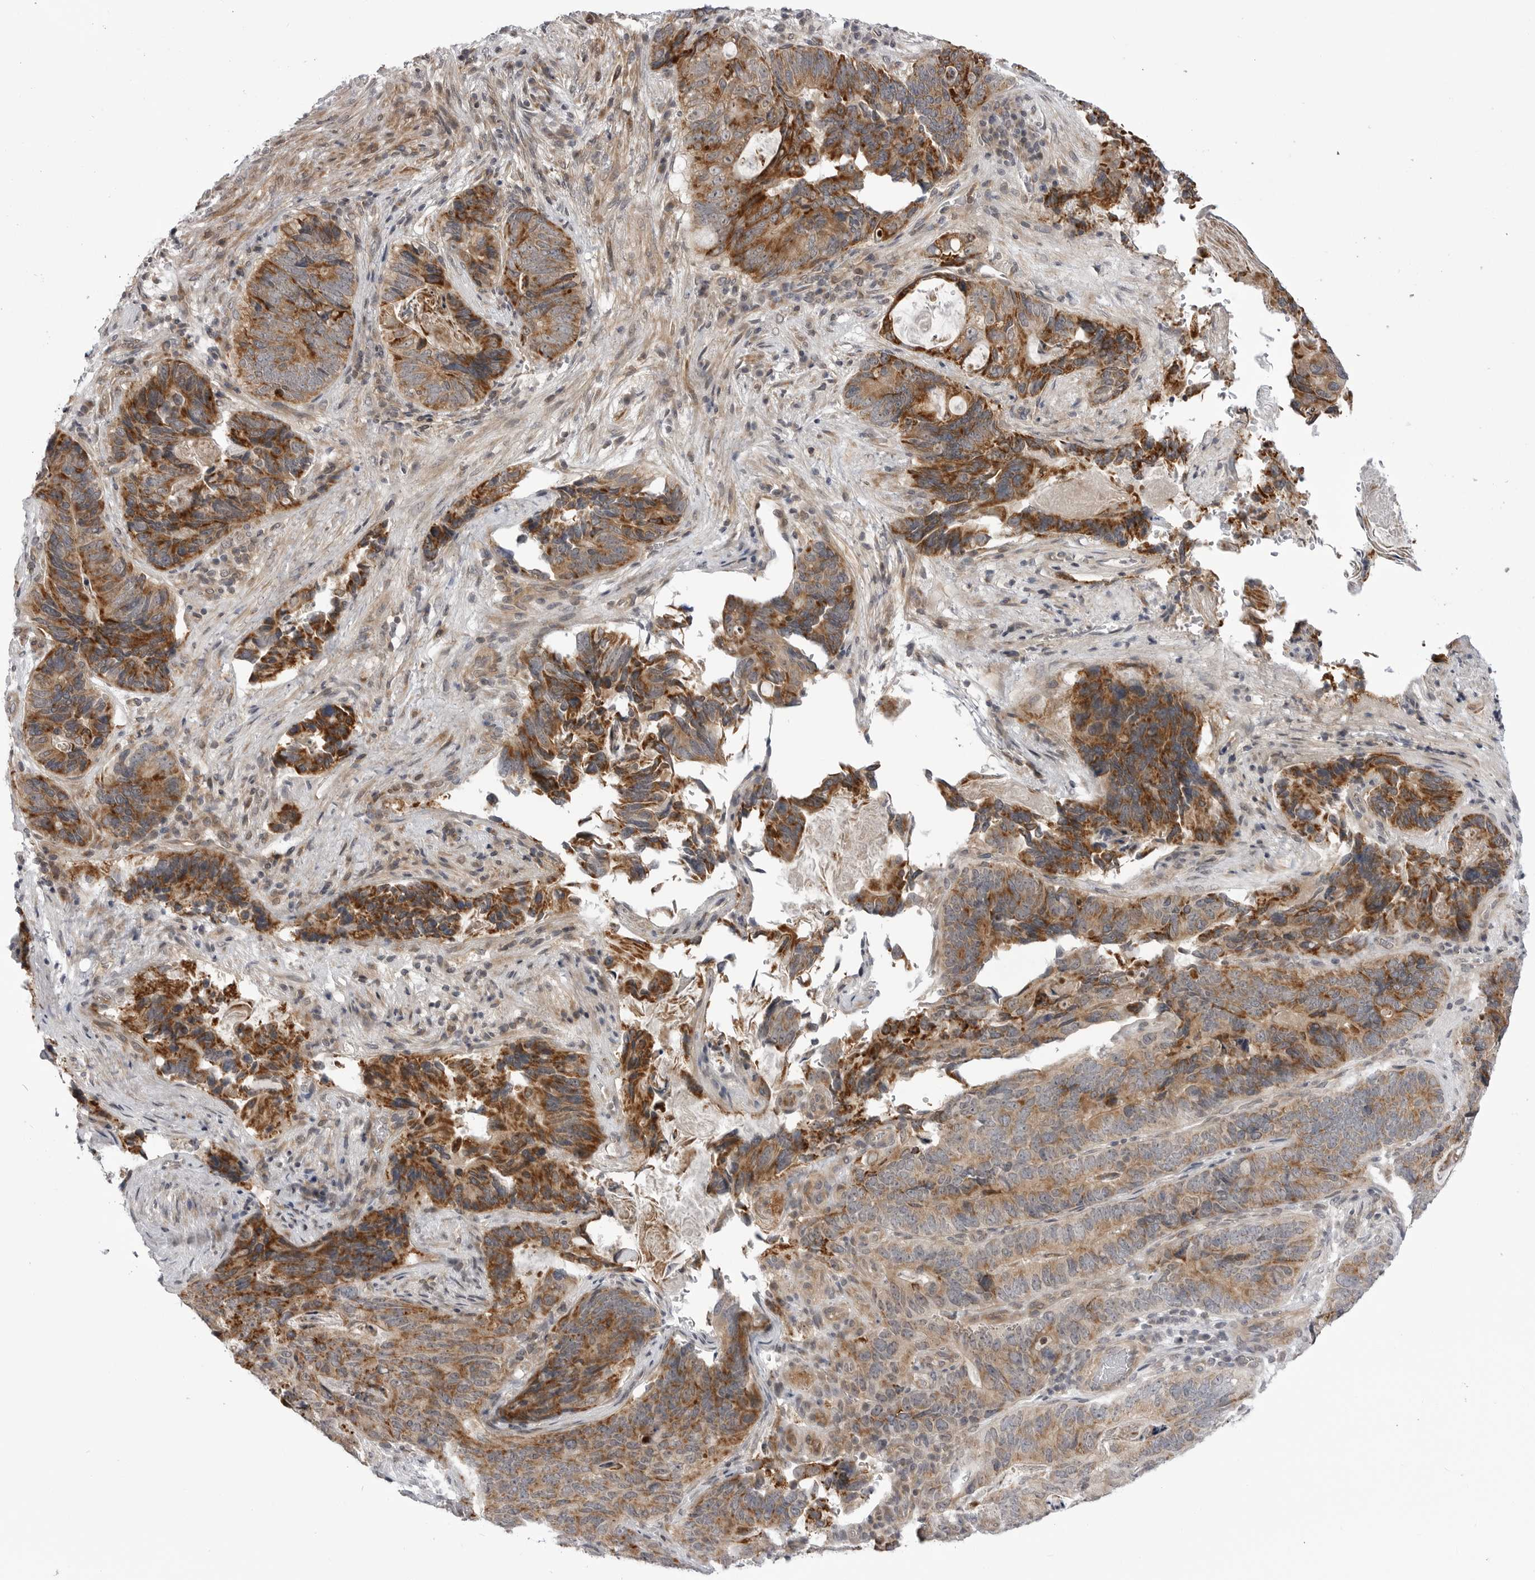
{"staining": {"intensity": "moderate", "quantity": ">75%", "location": "cytoplasmic/membranous"}, "tissue": "stomach cancer", "cell_type": "Tumor cells", "image_type": "cancer", "snomed": [{"axis": "morphology", "description": "Normal tissue, NOS"}, {"axis": "morphology", "description": "Adenocarcinoma, NOS"}, {"axis": "topography", "description": "Stomach"}], "caption": "DAB (3,3'-diaminobenzidine) immunohistochemical staining of stomach cancer (adenocarcinoma) exhibits moderate cytoplasmic/membranous protein staining in approximately >75% of tumor cells. Using DAB (3,3'-diaminobenzidine) (brown) and hematoxylin (blue) stains, captured at high magnification using brightfield microscopy.", "gene": "CCDC18", "patient": {"sex": "female", "age": 89}}